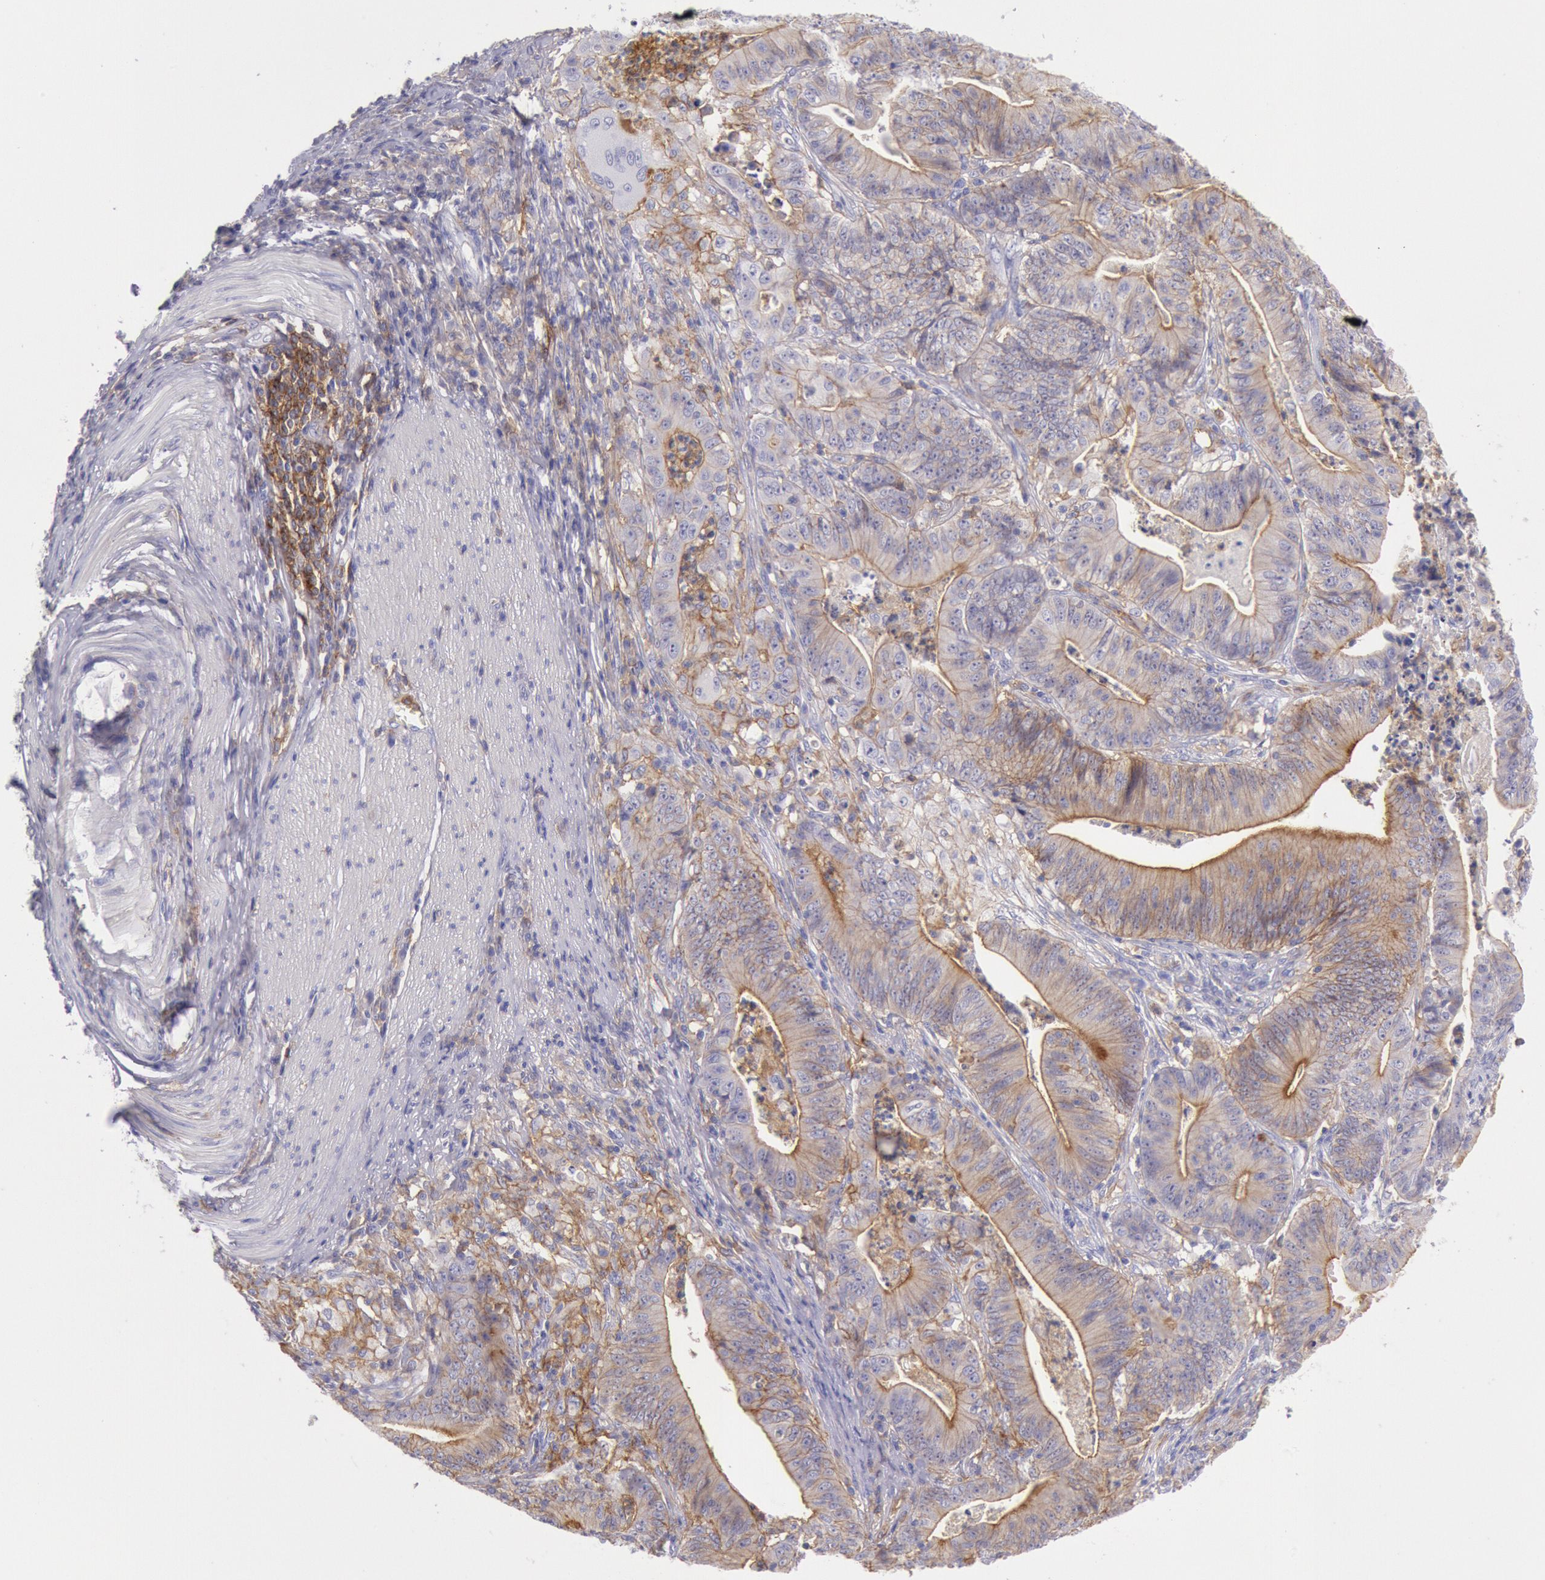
{"staining": {"intensity": "weak", "quantity": ">75%", "location": "cytoplasmic/membranous"}, "tissue": "stomach cancer", "cell_type": "Tumor cells", "image_type": "cancer", "snomed": [{"axis": "morphology", "description": "Adenocarcinoma, NOS"}, {"axis": "topography", "description": "Stomach, lower"}], "caption": "A brown stain highlights weak cytoplasmic/membranous positivity of a protein in adenocarcinoma (stomach) tumor cells. Nuclei are stained in blue.", "gene": "LYN", "patient": {"sex": "female", "age": 86}}